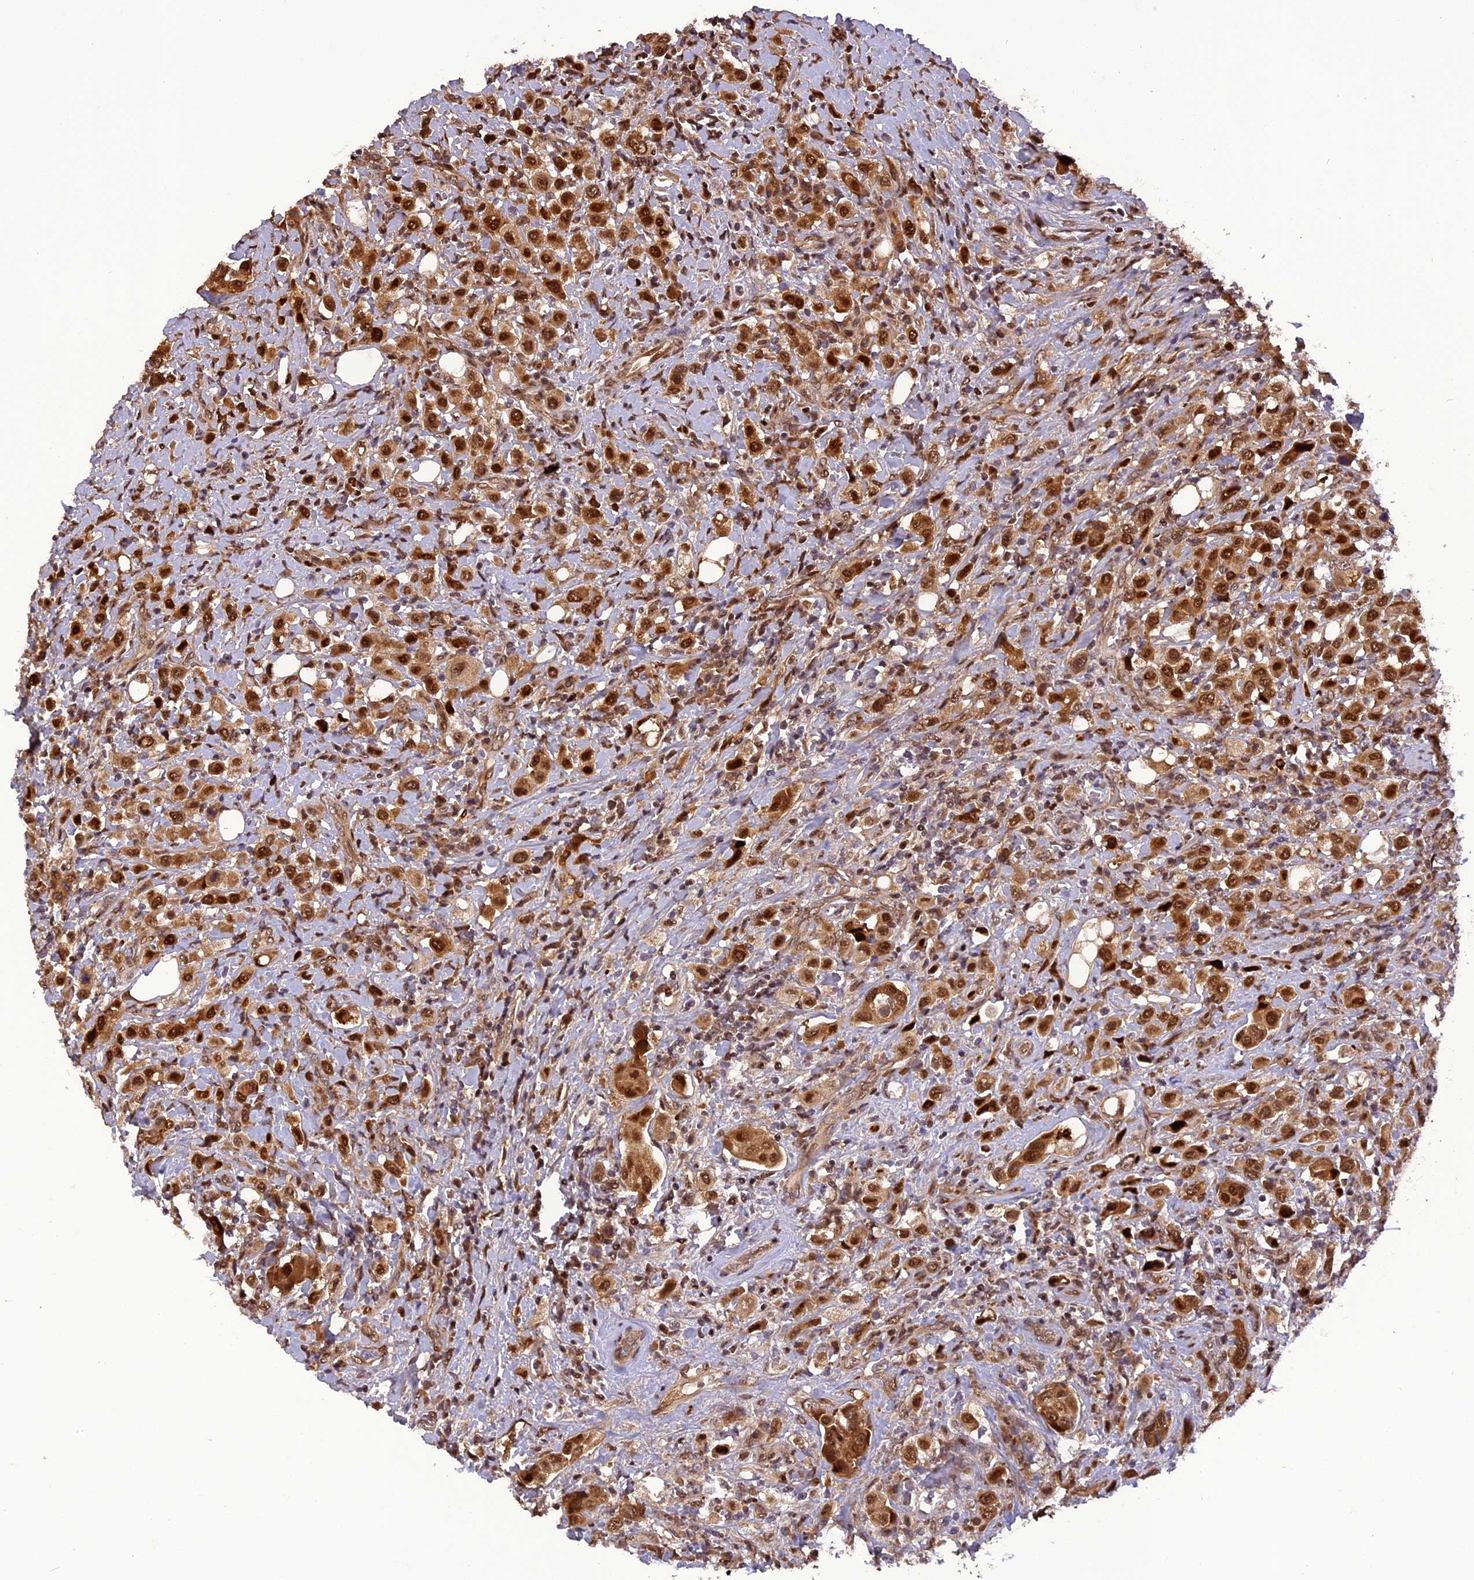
{"staining": {"intensity": "moderate", "quantity": ">75%", "location": "cytoplasmic/membranous,nuclear"}, "tissue": "urothelial cancer", "cell_type": "Tumor cells", "image_type": "cancer", "snomed": [{"axis": "morphology", "description": "Urothelial carcinoma, High grade"}, {"axis": "topography", "description": "Urinary bladder"}], "caption": "Urothelial cancer tissue demonstrates moderate cytoplasmic/membranous and nuclear staining in about >75% of tumor cells", "gene": "MICALL1", "patient": {"sex": "male", "age": 50}}